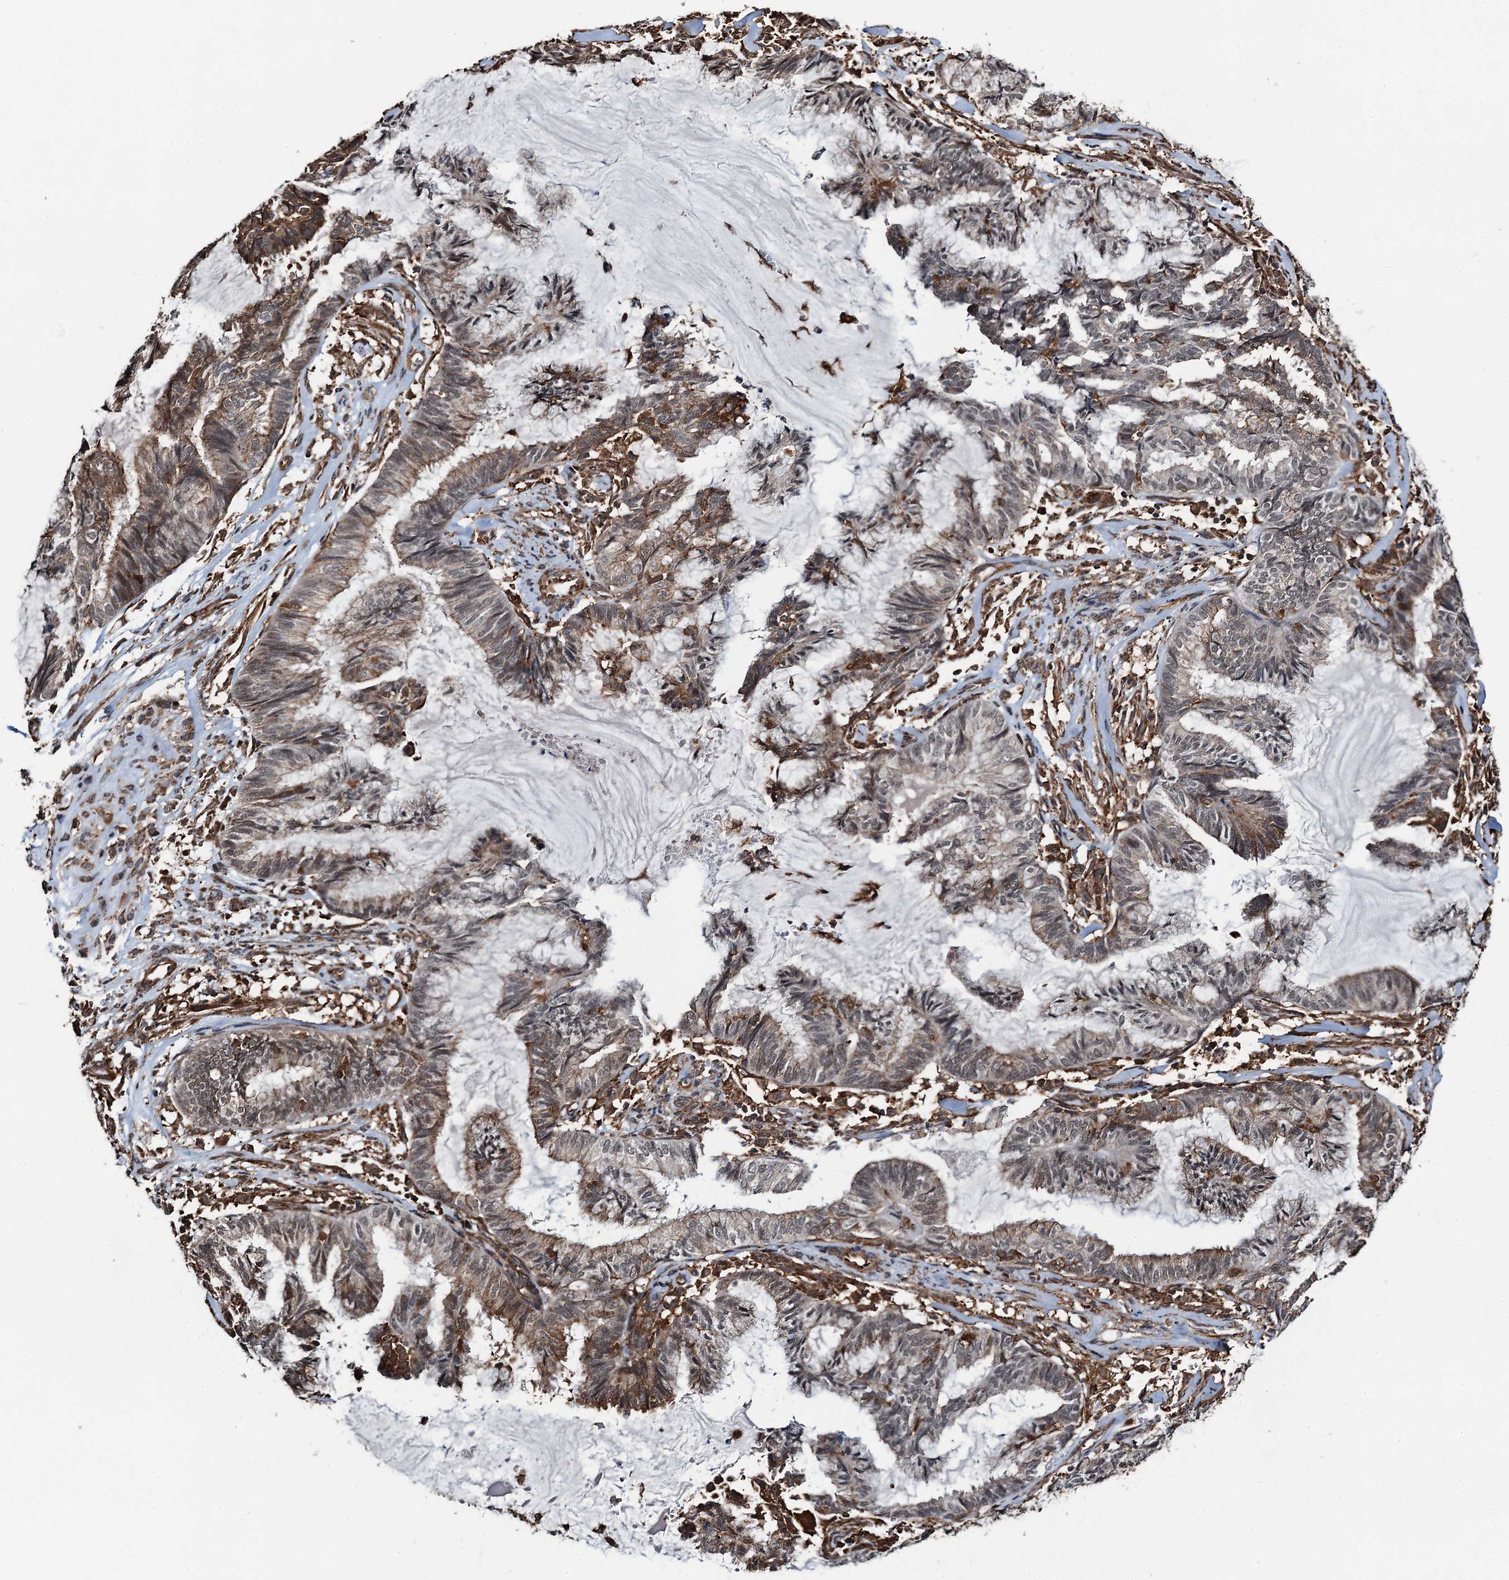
{"staining": {"intensity": "moderate", "quantity": "<25%", "location": "cytoplasmic/membranous"}, "tissue": "endometrial cancer", "cell_type": "Tumor cells", "image_type": "cancer", "snomed": [{"axis": "morphology", "description": "Adenocarcinoma, NOS"}, {"axis": "topography", "description": "Endometrium"}], "caption": "A photomicrograph of human adenocarcinoma (endometrial) stained for a protein exhibits moderate cytoplasmic/membranous brown staining in tumor cells. Immunohistochemistry (ihc) stains the protein of interest in brown and the nuclei are stained blue.", "gene": "WHAMM", "patient": {"sex": "female", "age": 86}}